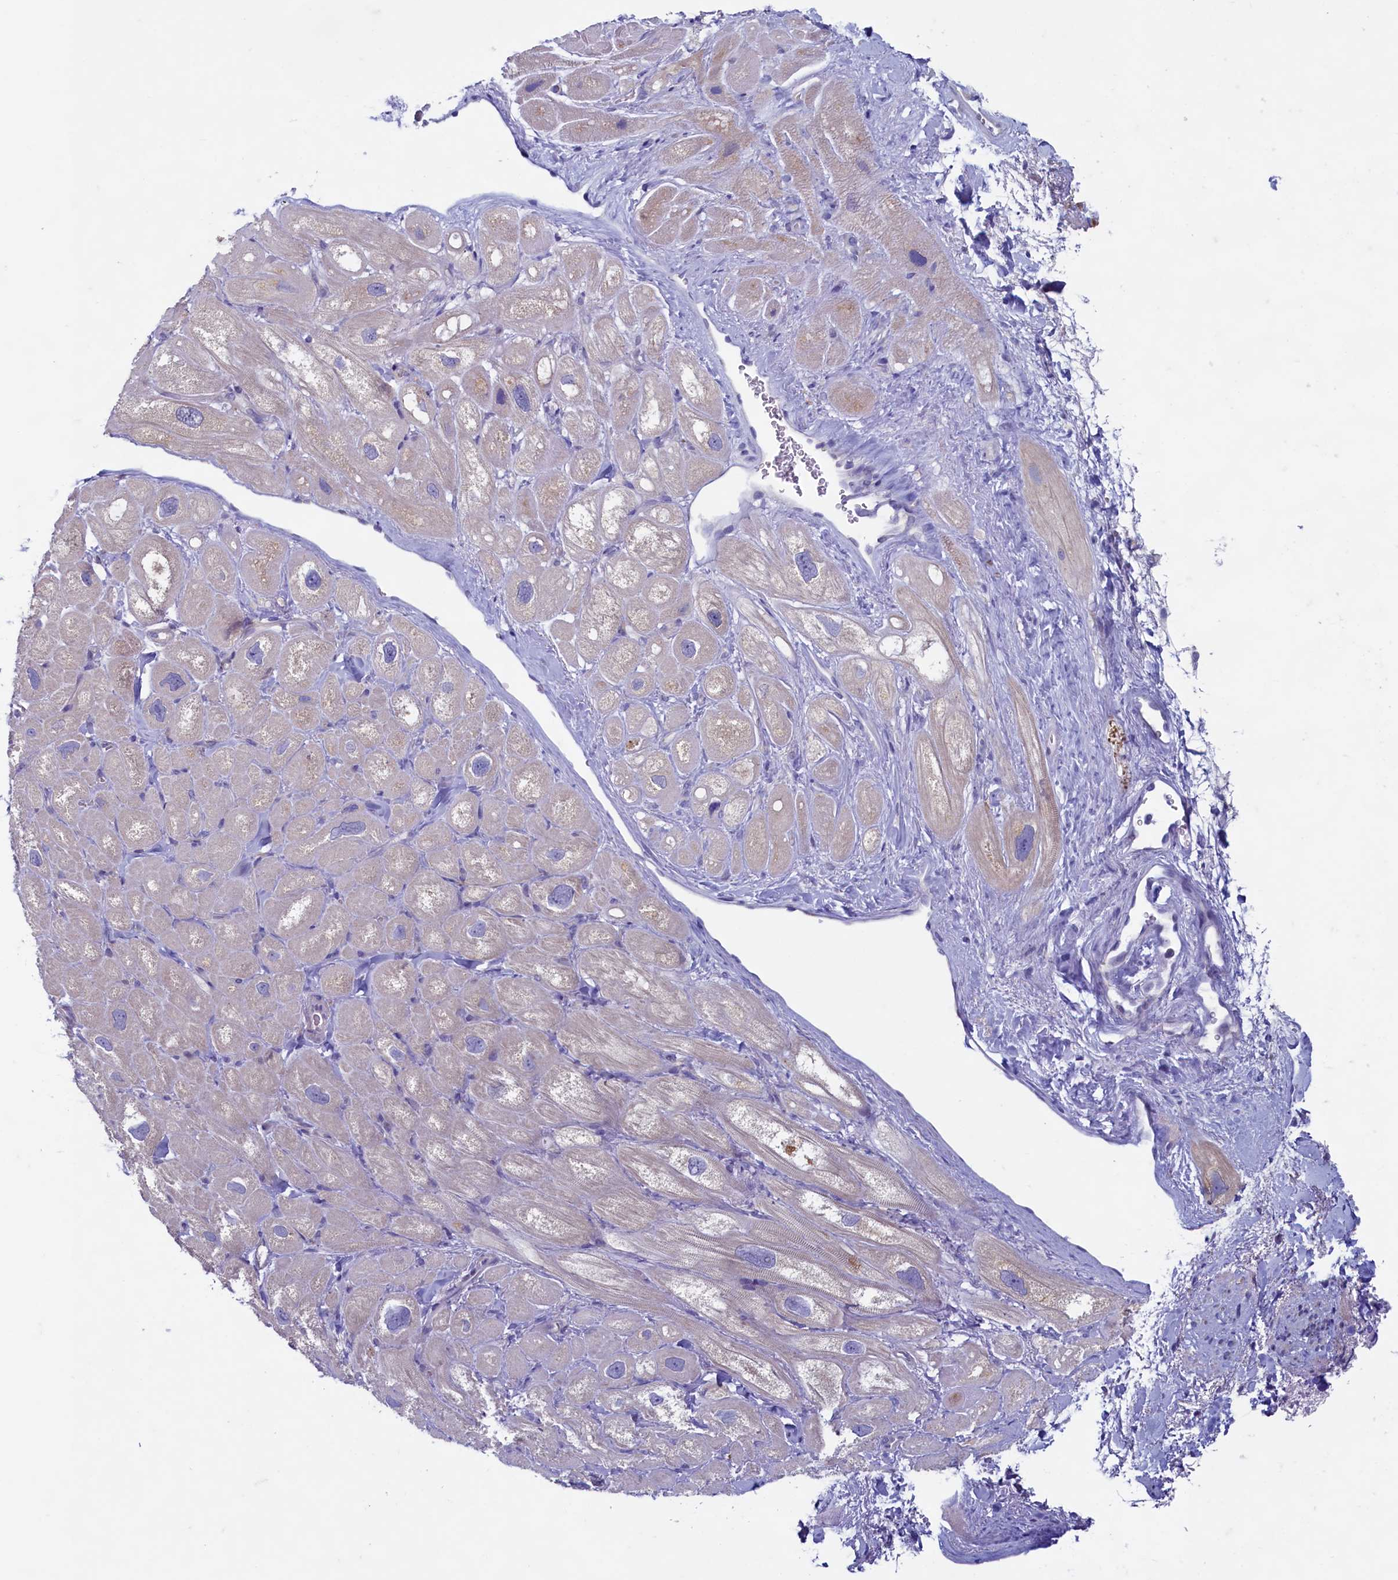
{"staining": {"intensity": "negative", "quantity": "none", "location": "none"}, "tissue": "heart muscle", "cell_type": "Cardiomyocytes", "image_type": "normal", "snomed": [{"axis": "morphology", "description": "Normal tissue, NOS"}, {"axis": "topography", "description": "Heart"}], "caption": "High magnification brightfield microscopy of normal heart muscle stained with DAB (brown) and counterstained with hematoxylin (blue): cardiomyocytes show no significant expression. (Brightfield microscopy of DAB immunohistochemistry at high magnification).", "gene": "MAP1LC3A", "patient": {"sex": "male", "age": 49}}